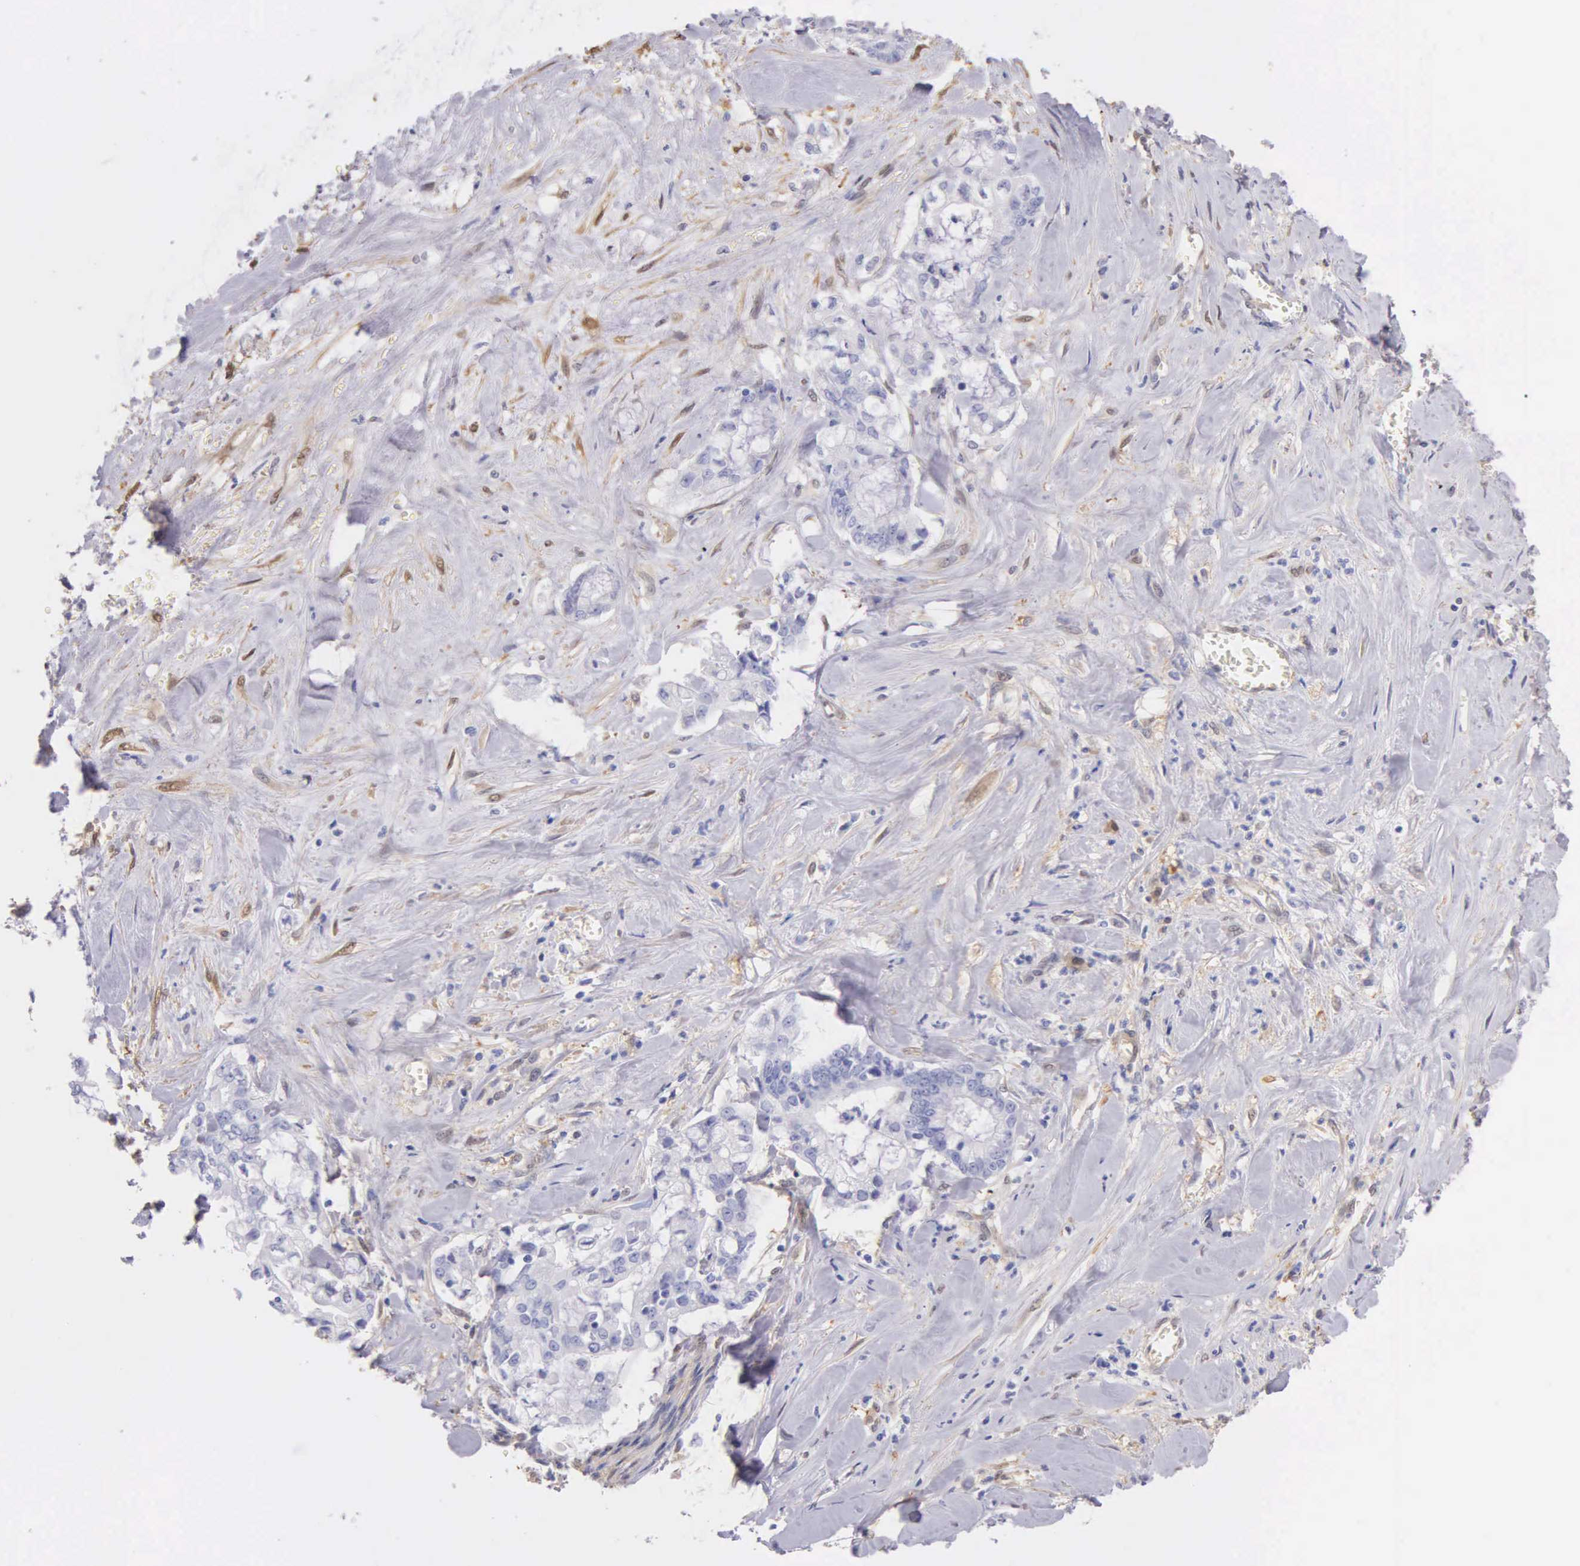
{"staining": {"intensity": "negative", "quantity": "none", "location": "none"}, "tissue": "liver cancer", "cell_type": "Tumor cells", "image_type": "cancer", "snomed": [{"axis": "morphology", "description": "Cholangiocarcinoma"}, {"axis": "topography", "description": "Liver"}], "caption": "Histopathology image shows no protein expression in tumor cells of cholangiocarcinoma (liver) tissue.", "gene": "GSTT2", "patient": {"sex": "male", "age": 57}}